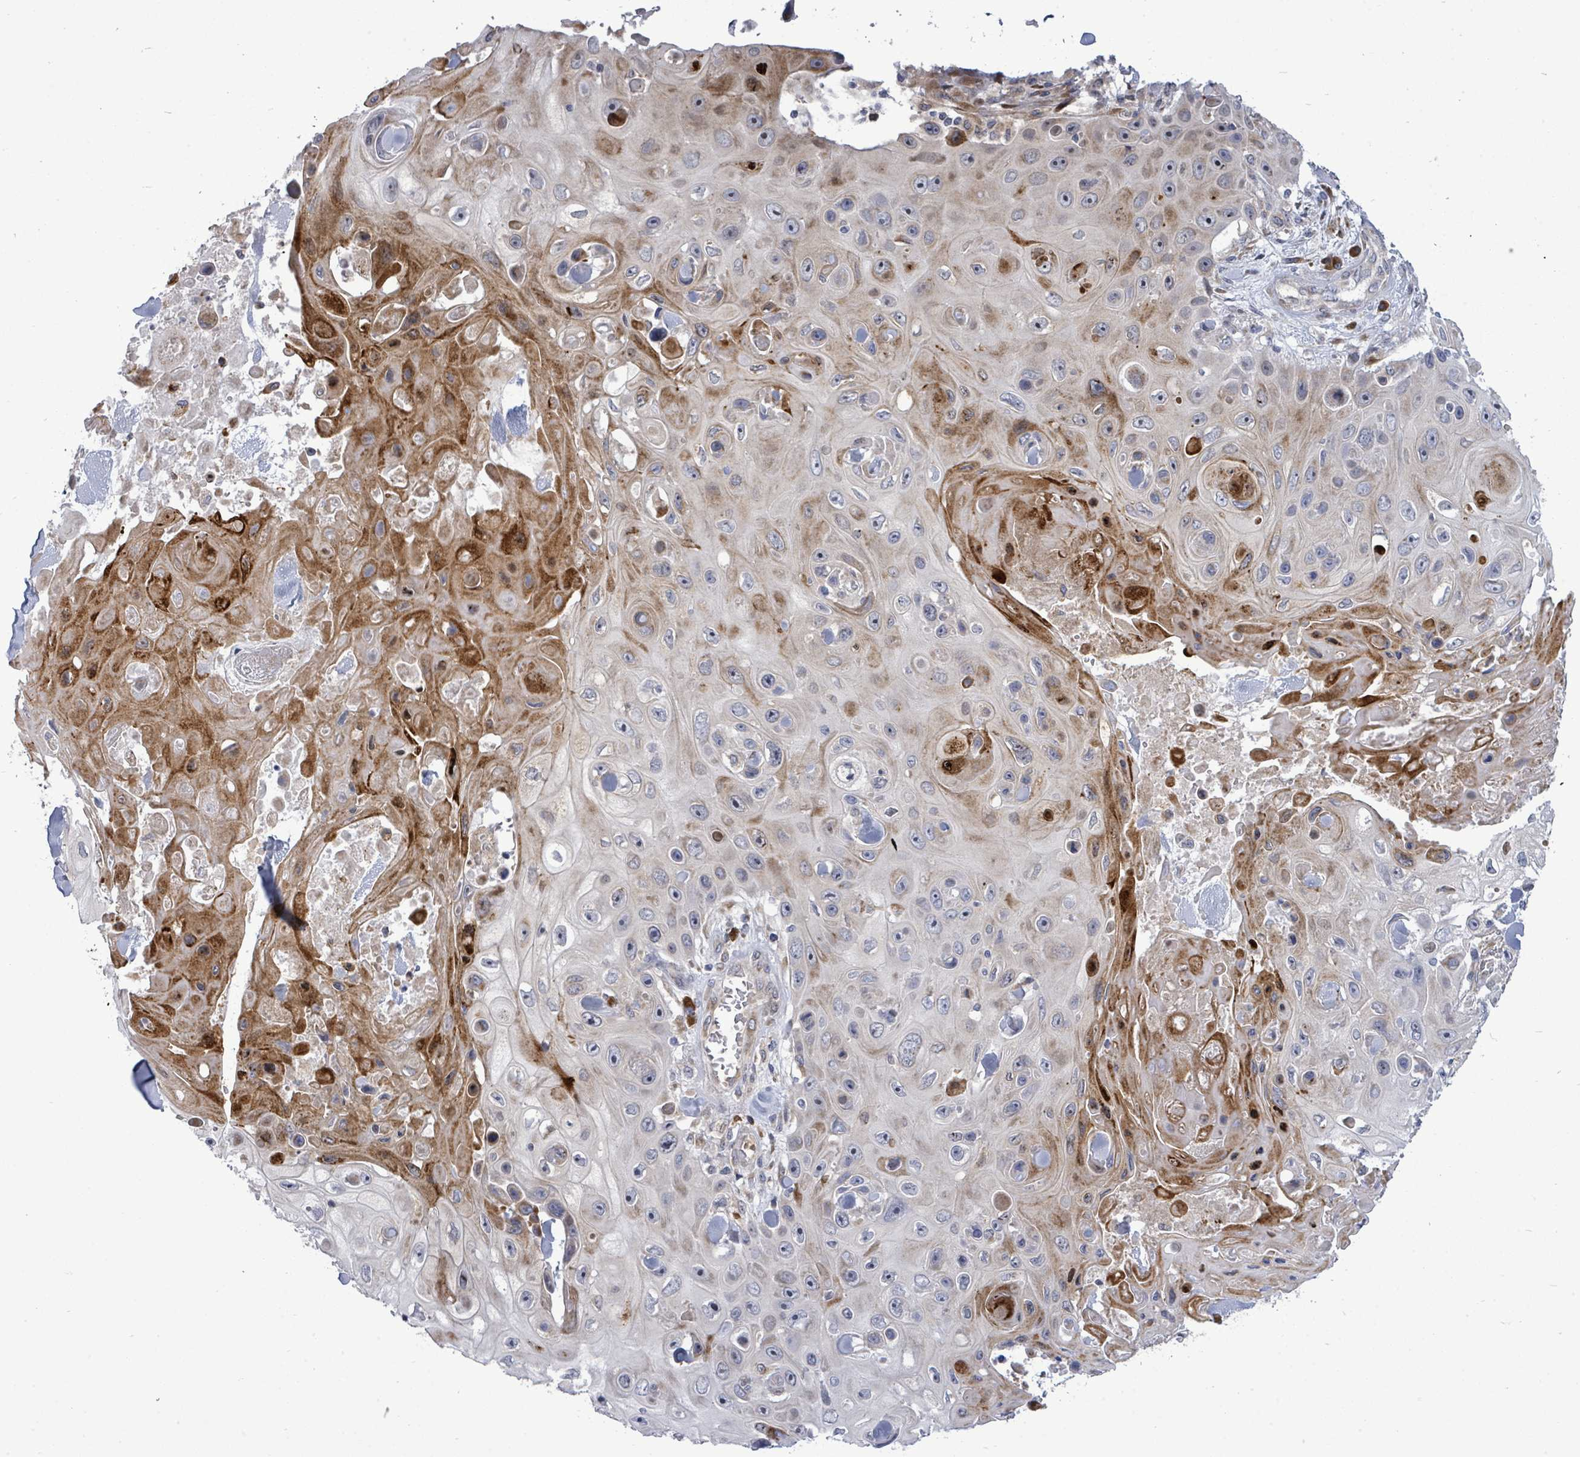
{"staining": {"intensity": "negative", "quantity": "none", "location": "none"}, "tissue": "skin cancer", "cell_type": "Tumor cells", "image_type": "cancer", "snomed": [{"axis": "morphology", "description": "Squamous cell carcinoma, NOS"}, {"axis": "topography", "description": "Skin"}], "caption": "High power microscopy photomicrograph of an immunohistochemistry image of skin cancer, revealing no significant staining in tumor cells.", "gene": "SAR1A", "patient": {"sex": "male", "age": 82}}